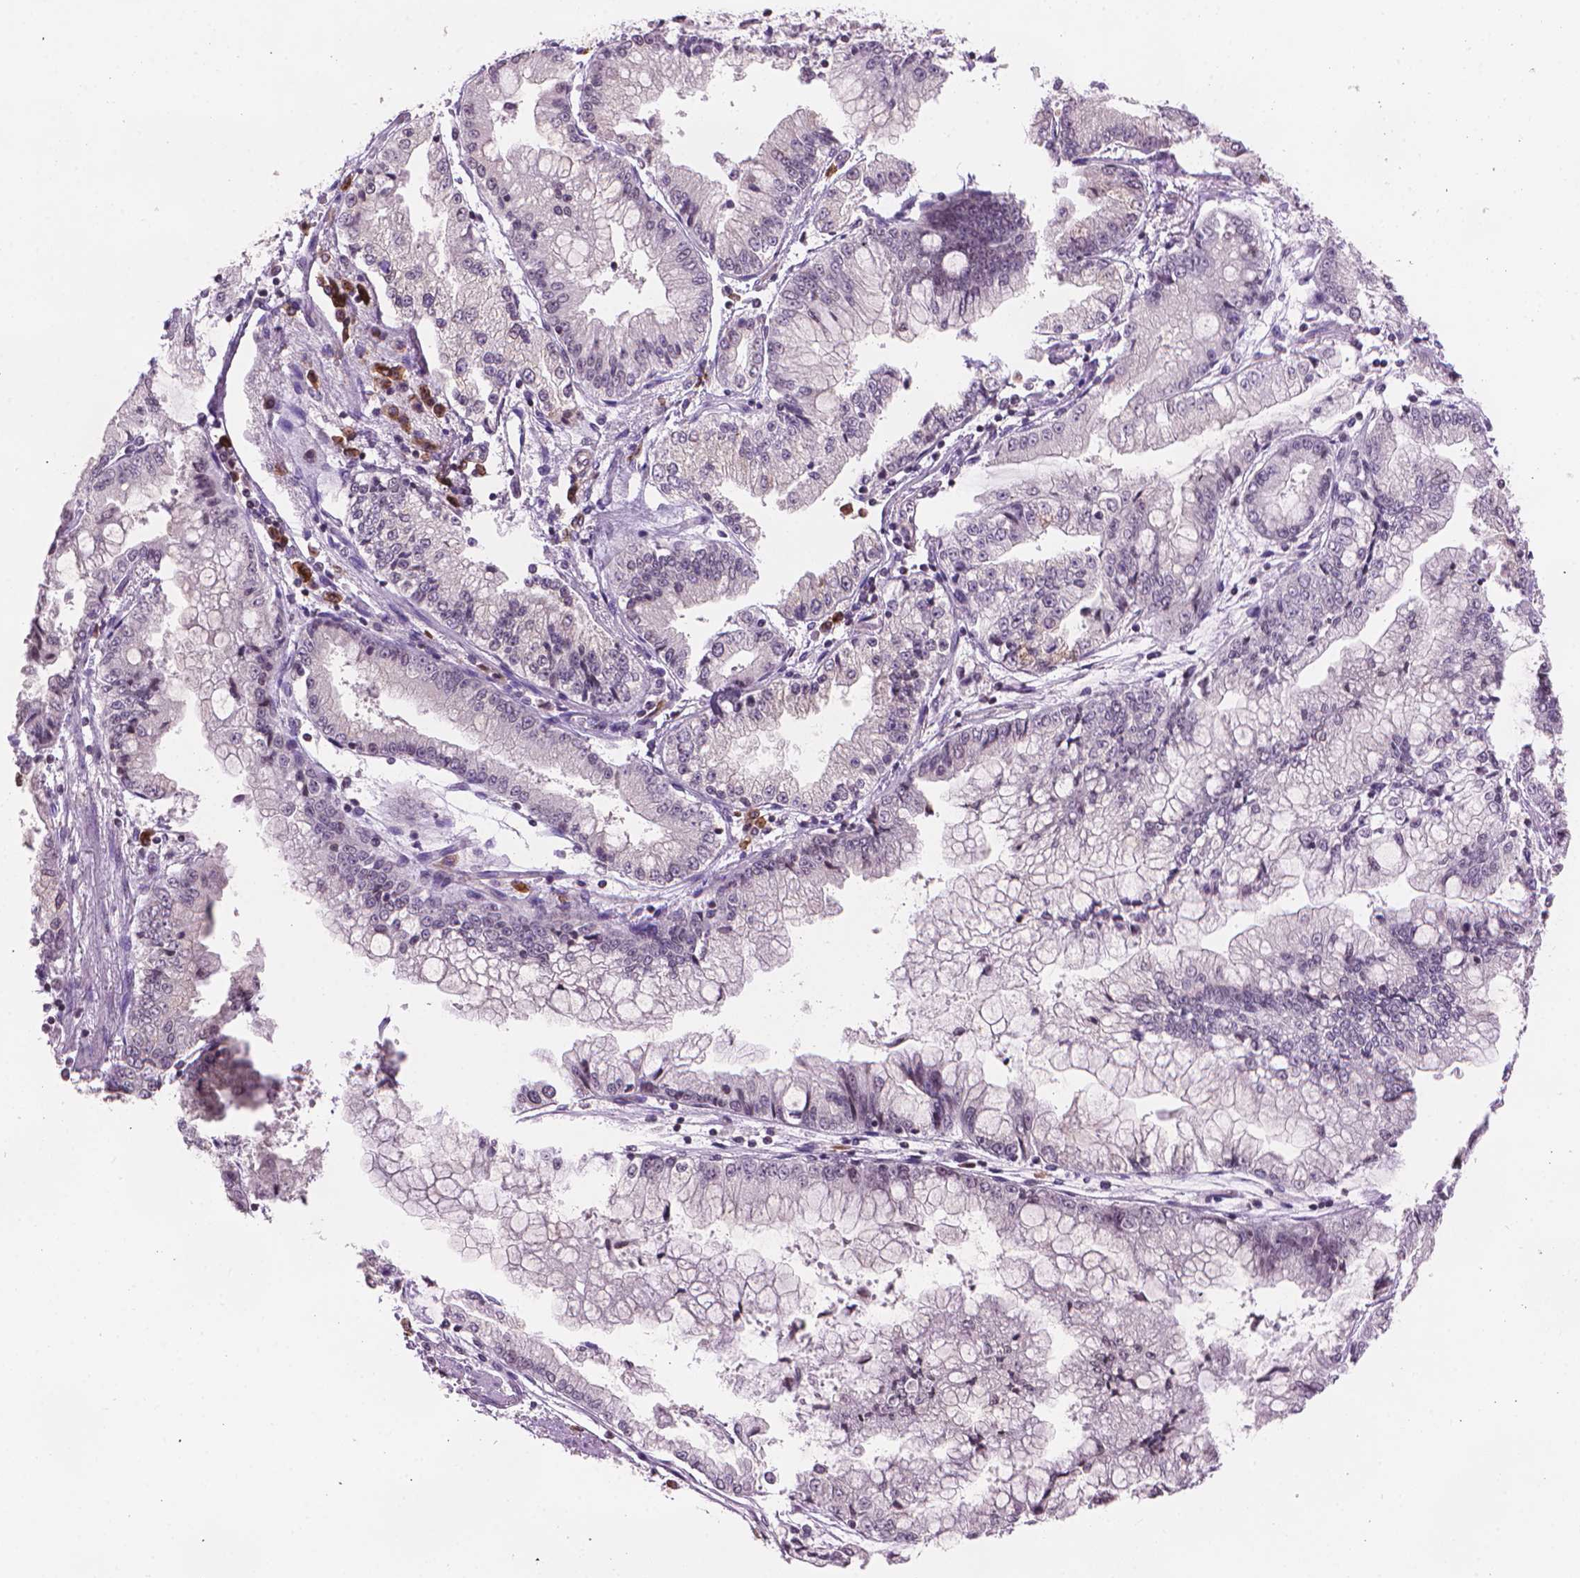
{"staining": {"intensity": "negative", "quantity": "none", "location": "none"}, "tissue": "stomach cancer", "cell_type": "Tumor cells", "image_type": "cancer", "snomed": [{"axis": "morphology", "description": "Adenocarcinoma, NOS"}, {"axis": "topography", "description": "Stomach, upper"}], "caption": "Tumor cells show no significant positivity in stomach cancer. (Brightfield microscopy of DAB (3,3'-diaminobenzidine) immunohistochemistry (IHC) at high magnification).", "gene": "TMEM184A", "patient": {"sex": "female", "age": 74}}